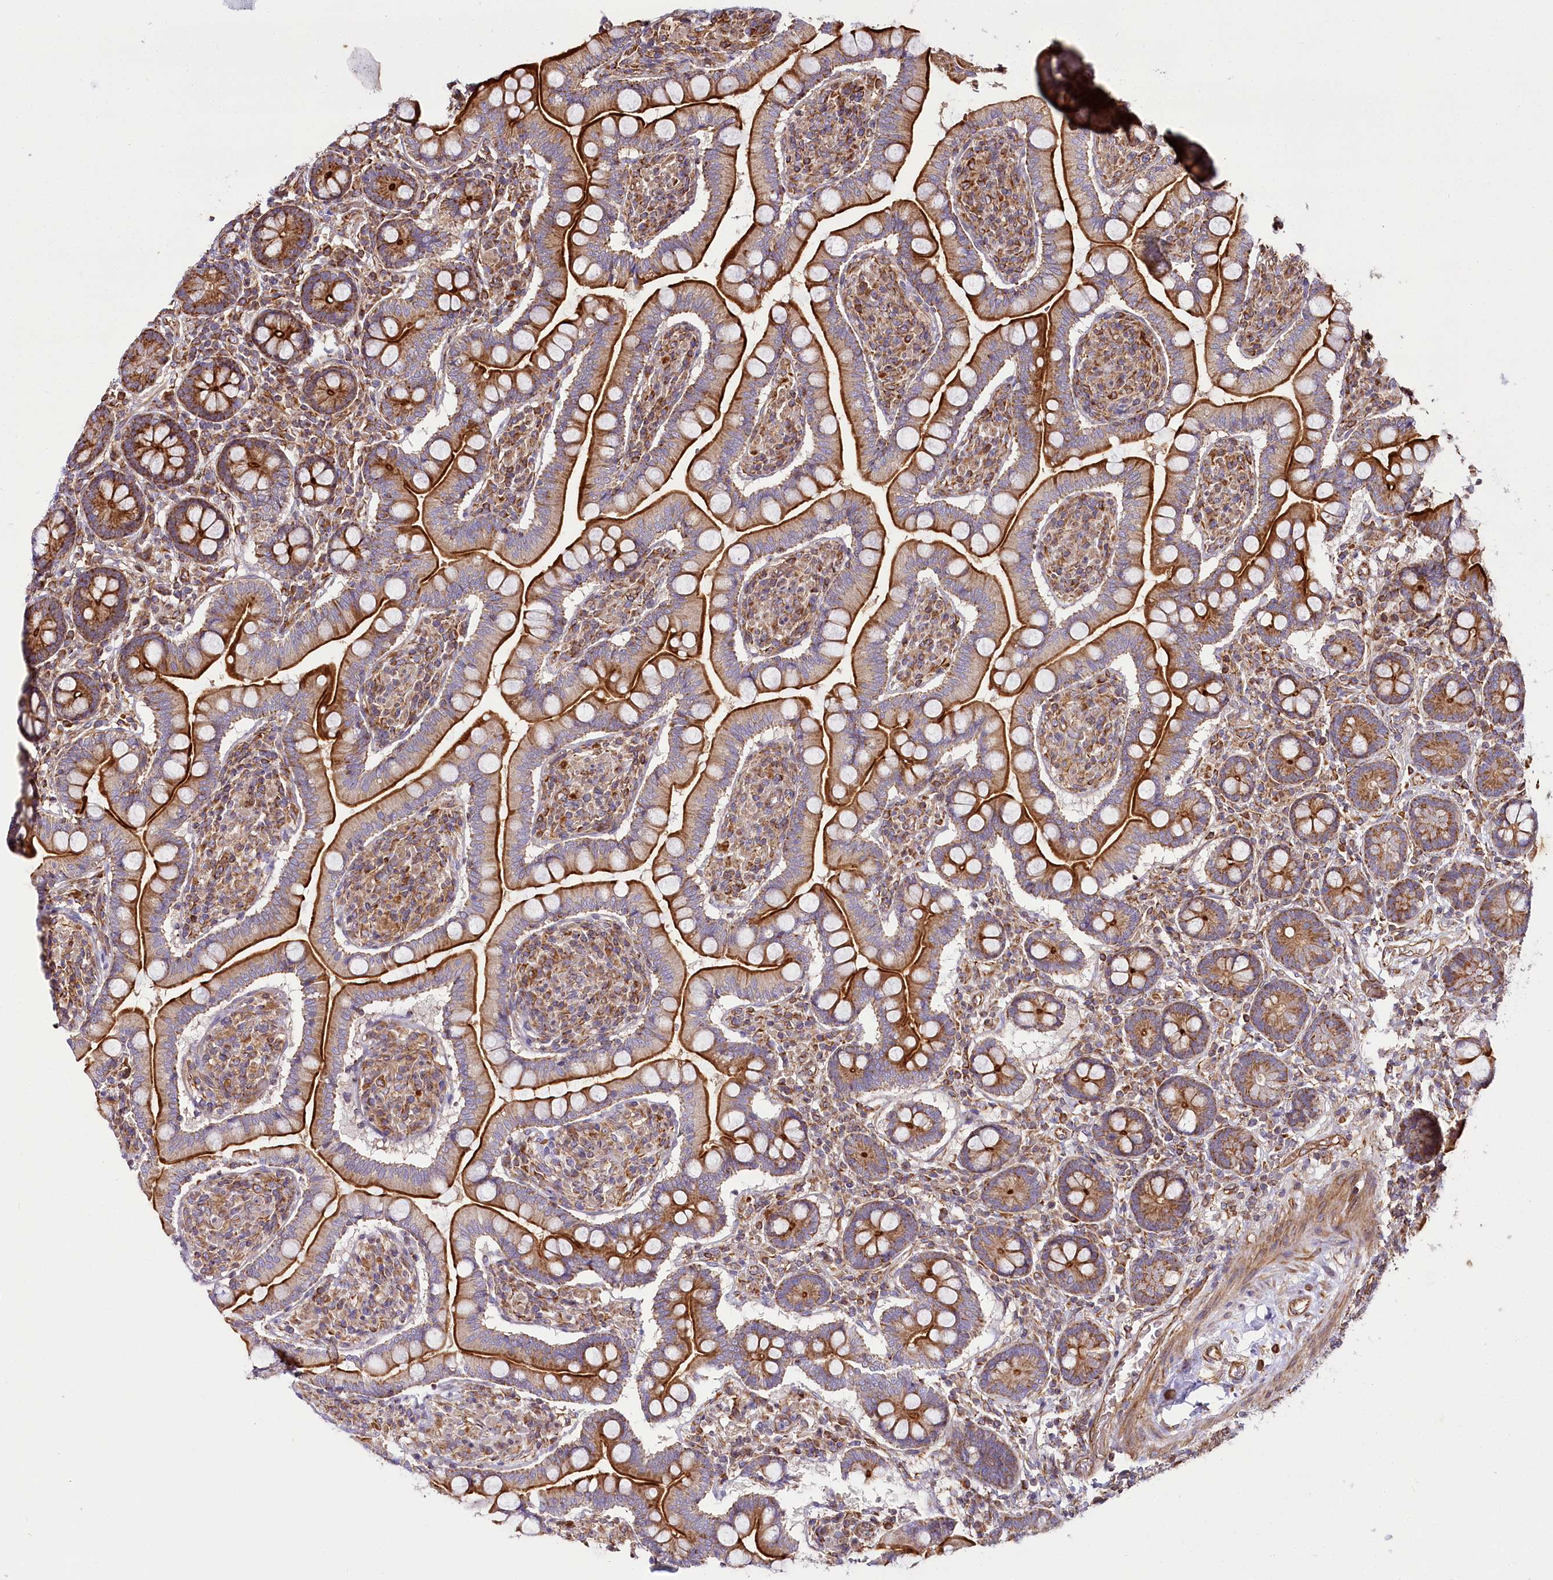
{"staining": {"intensity": "strong", "quantity": ">75%", "location": "cytoplasmic/membranous"}, "tissue": "small intestine", "cell_type": "Glandular cells", "image_type": "normal", "snomed": [{"axis": "morphology", "description": "Normal tissue, NOS"}, {"axis": "topography", "description": "Small intestine"}], "caption": "Approximately >75% of glandular cells in benign small intestine exhibit strong cytoplasmic/membranous protein positivity as visualized by brown immunohistochemical staining.", "gene": "THUMPD3", "patient": {"sex": "female", "age": 64}}